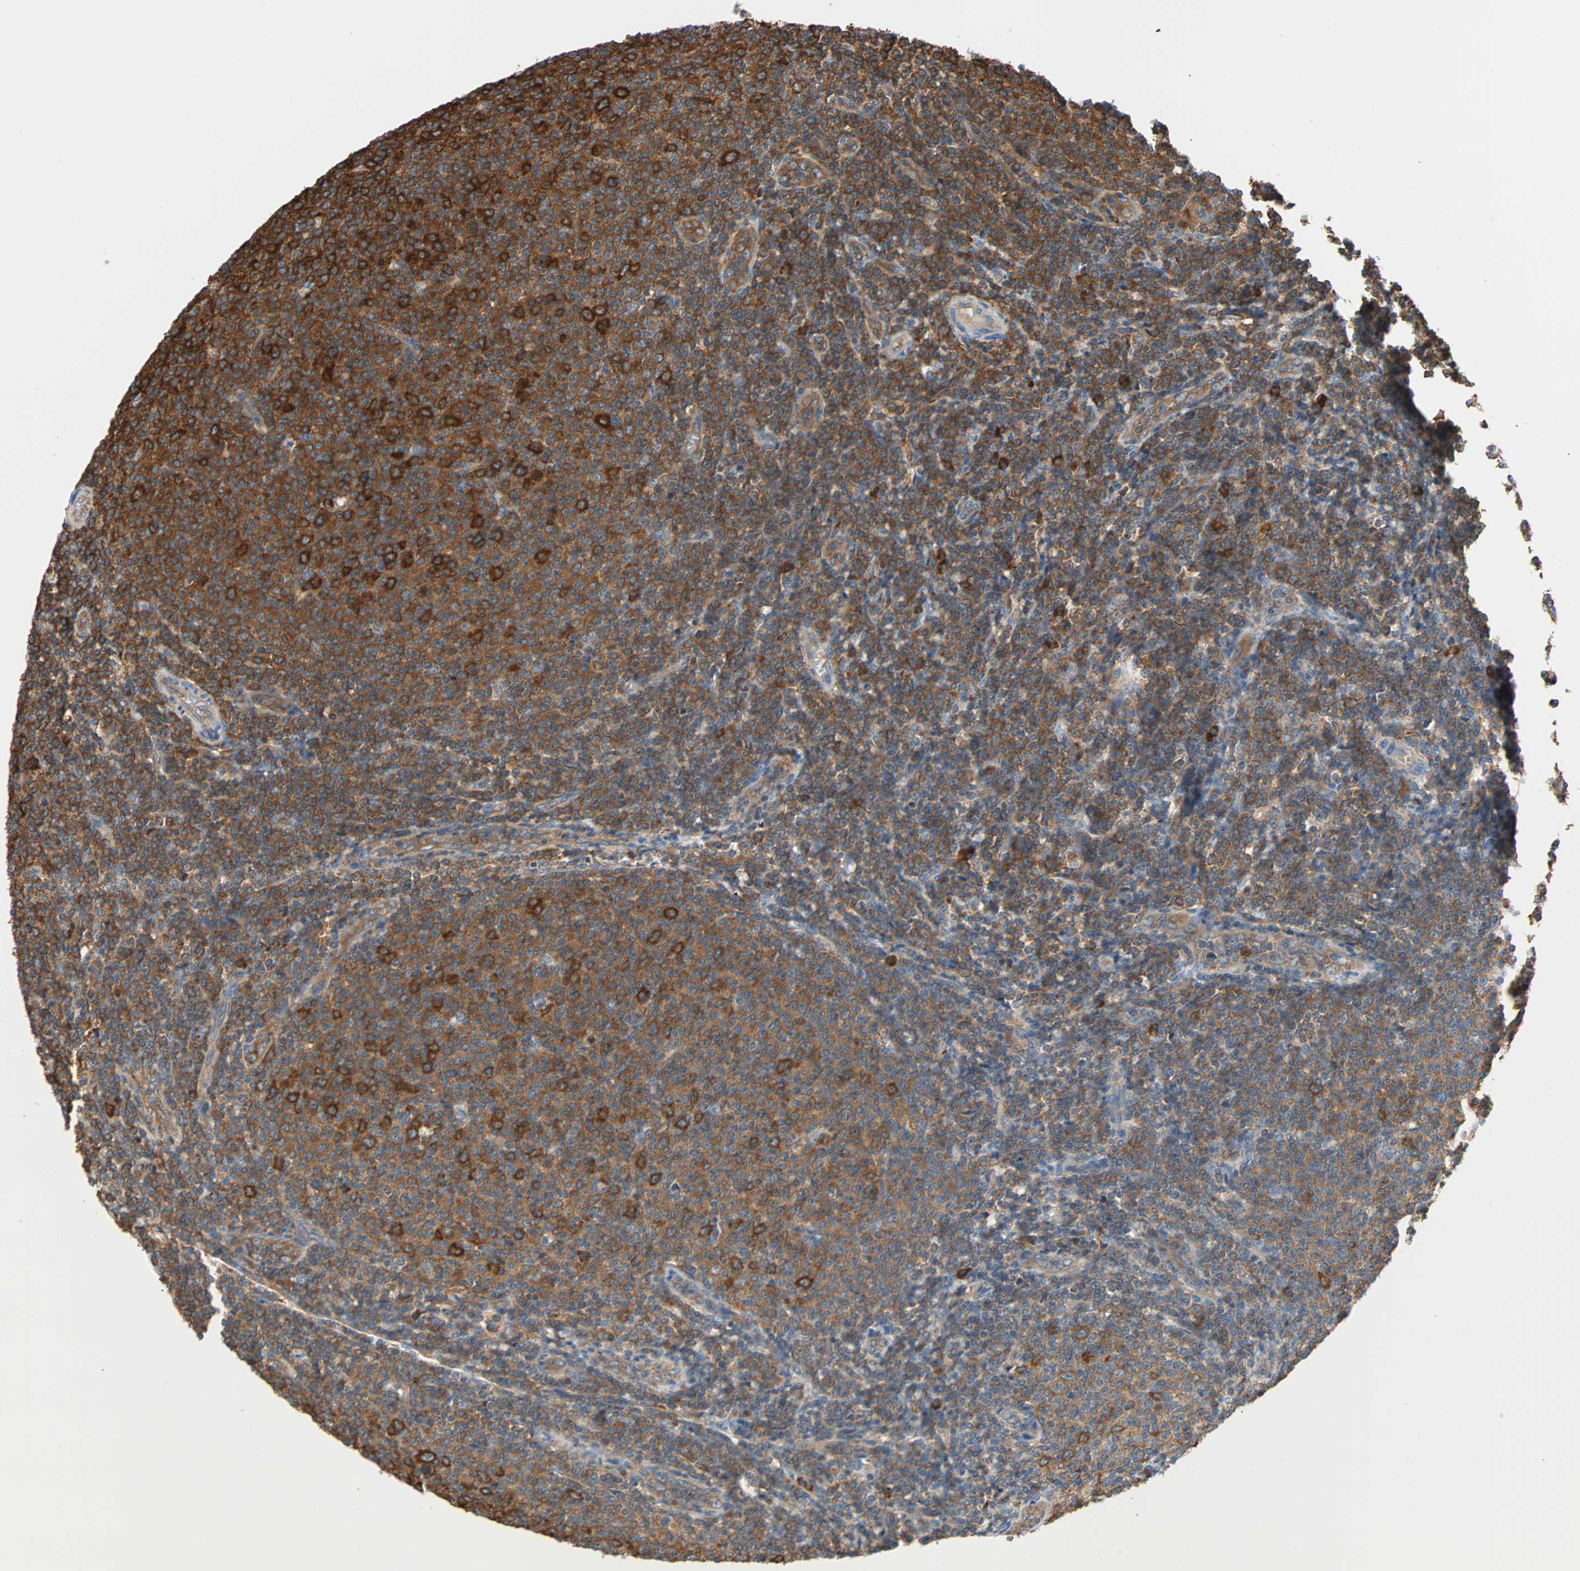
{"staining": {"intensity": "strong", "quantity": "25%-75%", "location": "cytoplasmic/membranous"}, "tissue": "lymphoma", "cell_type": "Tumor cells", "image_type": "cancer", "snomed": [{"axis": "morphology", "description": "Malignant lymphoma, non-Hodgkin's type, Low grade"}, {"axis": "topography", "description": "Lymph node"}], "caption": "Immunohistochemistry micrograph of neoplastic tissue: human low-grade malignant lymphoma, non-Hodgkin's type stained using immunohistochemistry (IHC) reveals high levels of strong protein expression localized specifically in the cytoplasmic/membranous of tumor cells, appearing as a cytoplasmic/membranous brown color.", "gene": "EEF2", "patient": {"sex": "male", "age": 66}}